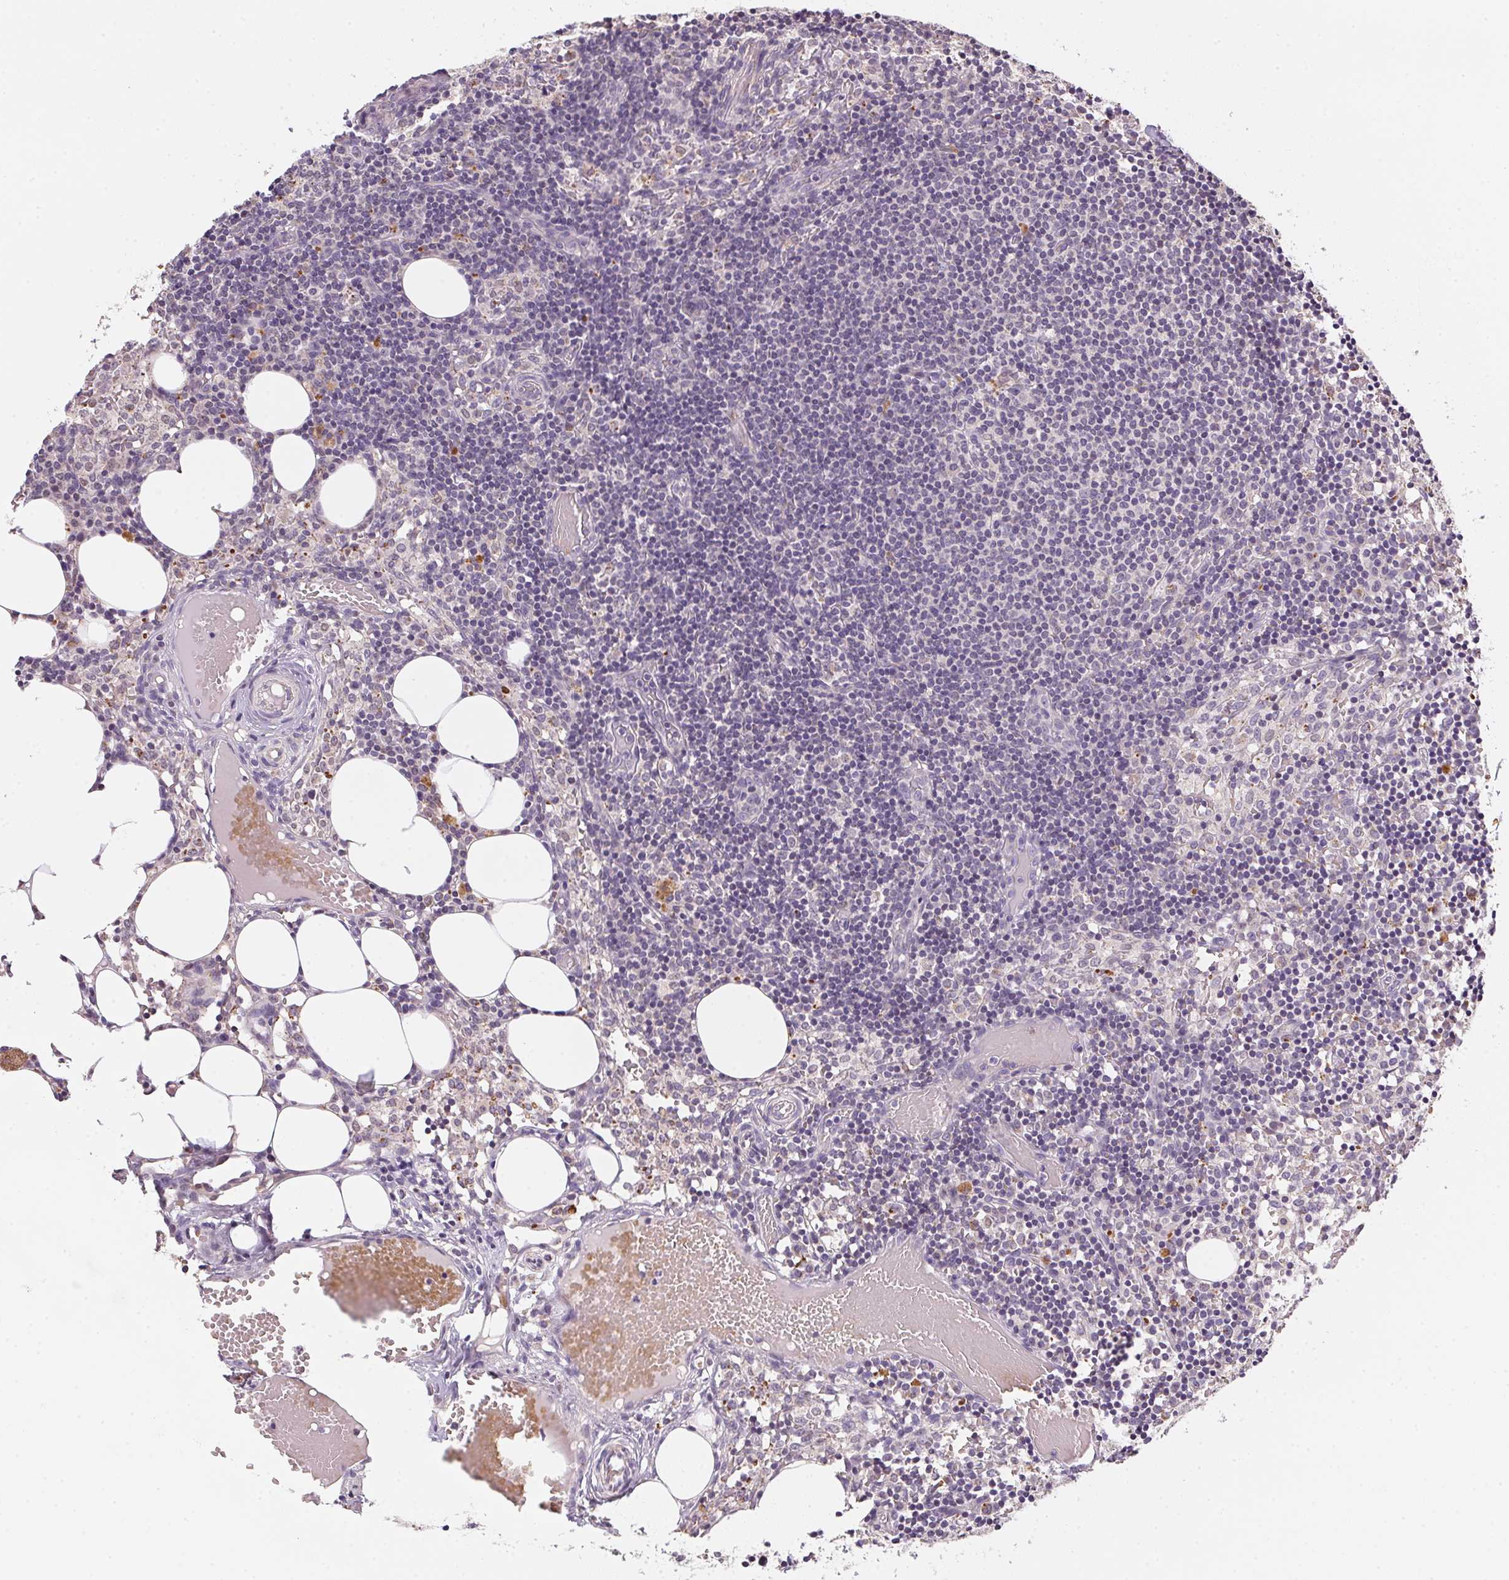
{"staining": {"intensity": "negative", "quantity": "none", "location": "none"}, "tissue": "lymph node", "cell_type": "Germinal center cells", "image_type": "normal", "snomed": [{"axis": "morphology", "description": "Normal tissue, NOS"}, {"axis": "topography", "description": "Lymph node"}], "caption": "Germinal center cells show no significant positivity in benign lymph node. (DAB immunohistochemistry visualized using brightfield microscopy, high magnification).", "gene": "METTL13", "patient": {"sex": "female", "age": 41}}